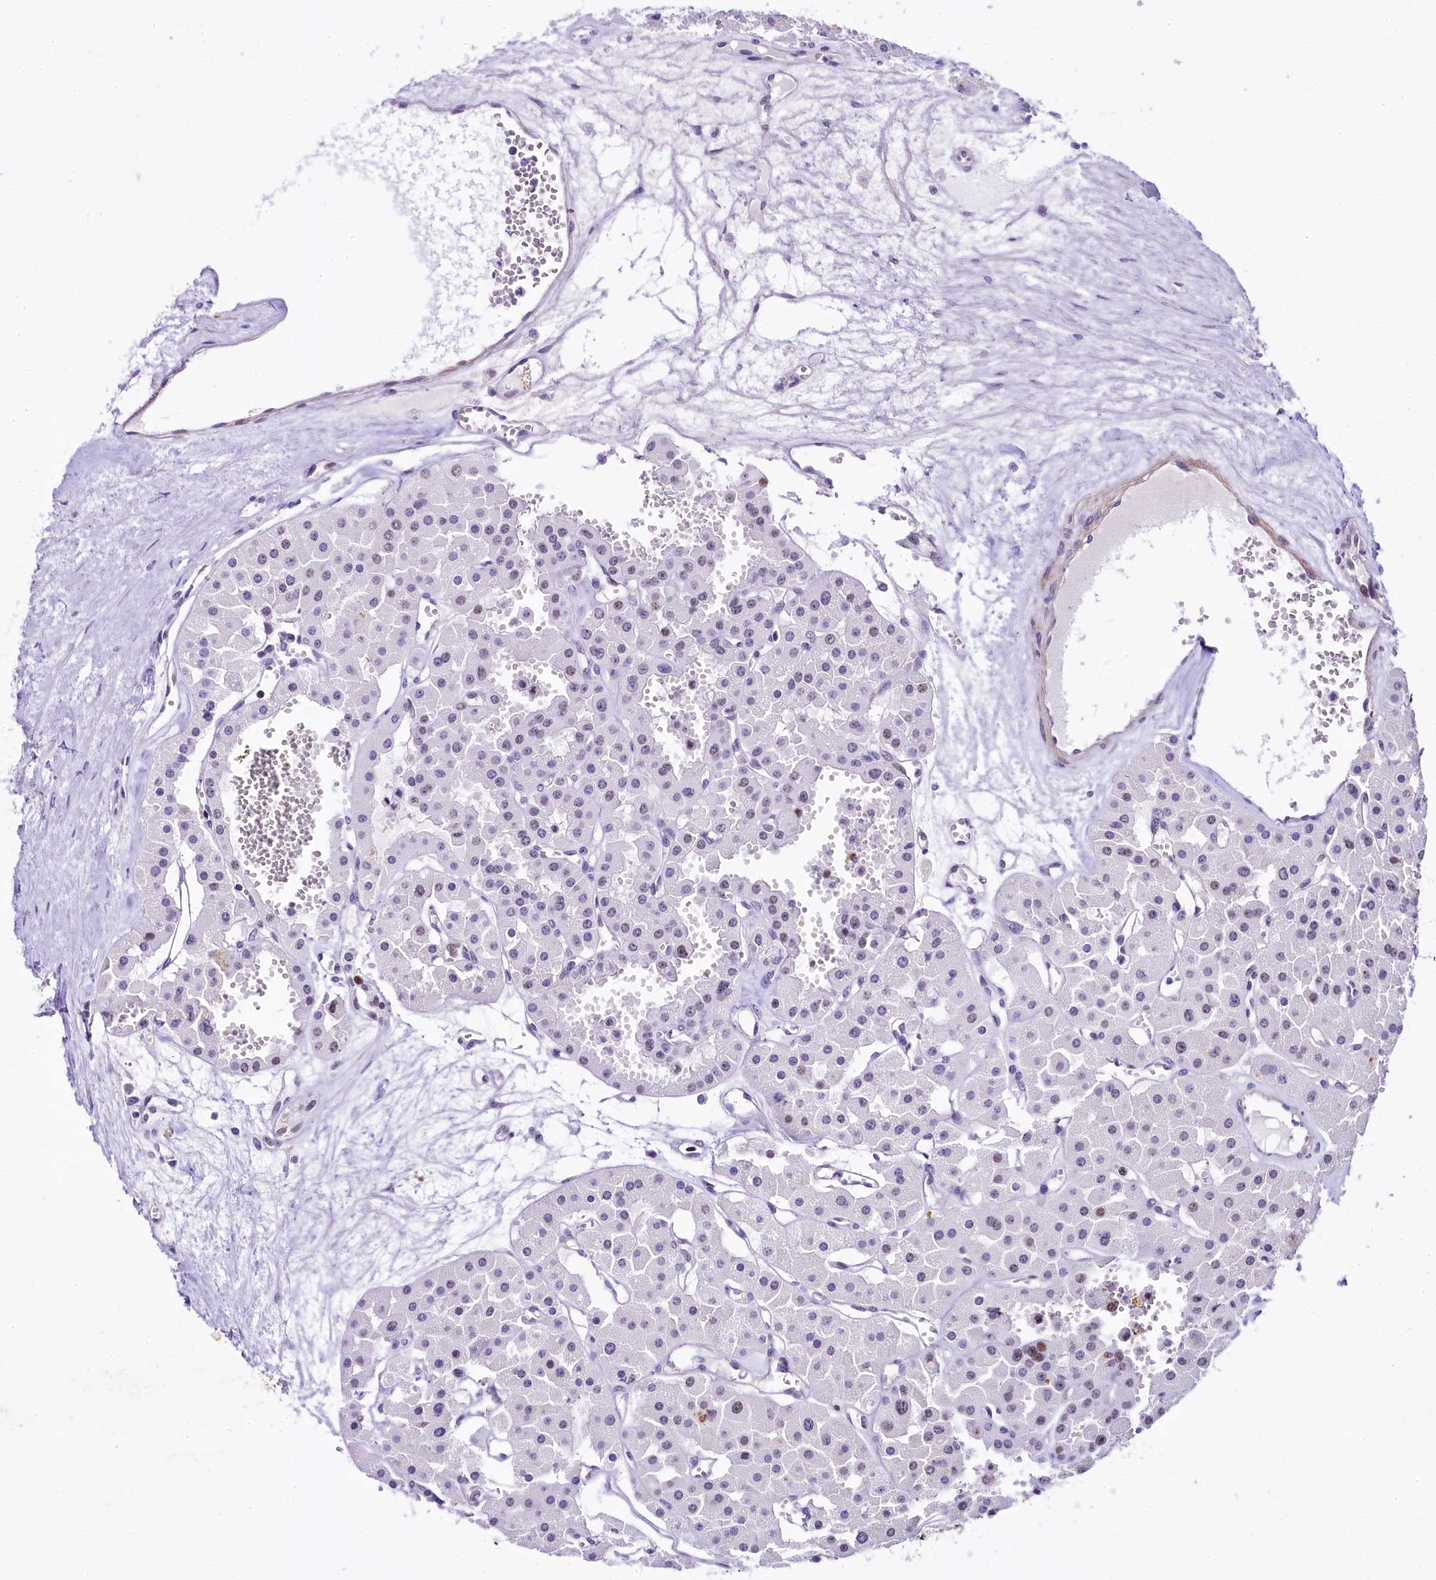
{"staining": {"intensity": "weak", "quantity": "<25%", "location": "nuclear"}, "tissue": "renal cancer", "cell_type": "Tumor cells", "image_type": "cancer", "snomed": [{"axis": "morphology", "description": "Carcinoma, NOS"}, {"axis": "topography", "description": "Kidney"}], "caption": "Immunohistochemistry (IHC) of human renal carcinoma exhibits no staining in tumor cells.", "gene": "SAMD10", "patient": {"sex": "female", "age": 75}}